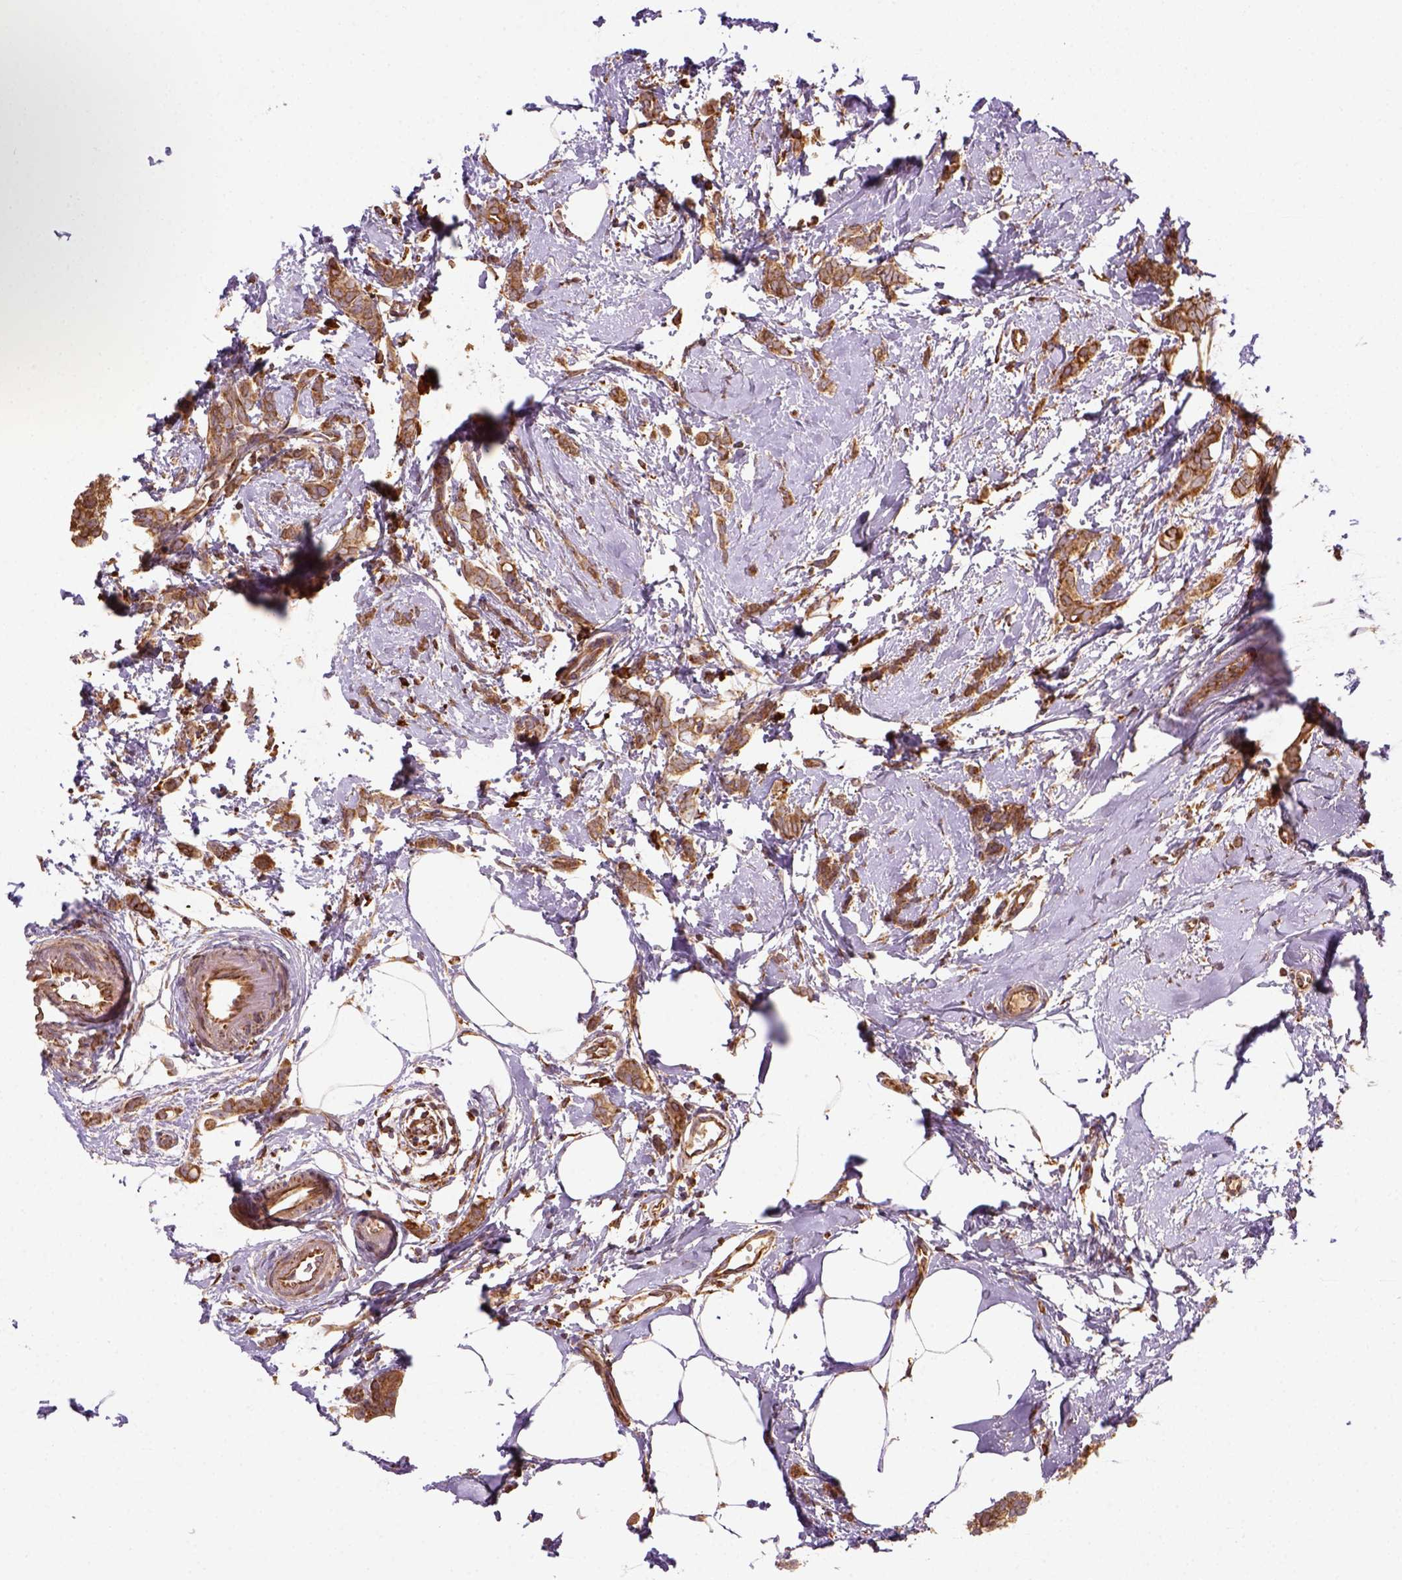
{"staining": {"intensity": "strong", "quantity": ">75%", "location": "nuclear"}, "tissue": "breast cancer", "cell_type": "Tumor cells", "image_type": "cancer", "snomed": [{"axis": "morphology", "description": "Duct carcinoma"}, {"axis": "topography", "description": "Breast"}], "caption": "Protein staining of breast cancer tissue demonstrates strong nuclear staining in approximately >75% of tumor cells.", "gene": "MAPK8IP3", "patient": {"sex": "female", "age": 40}}